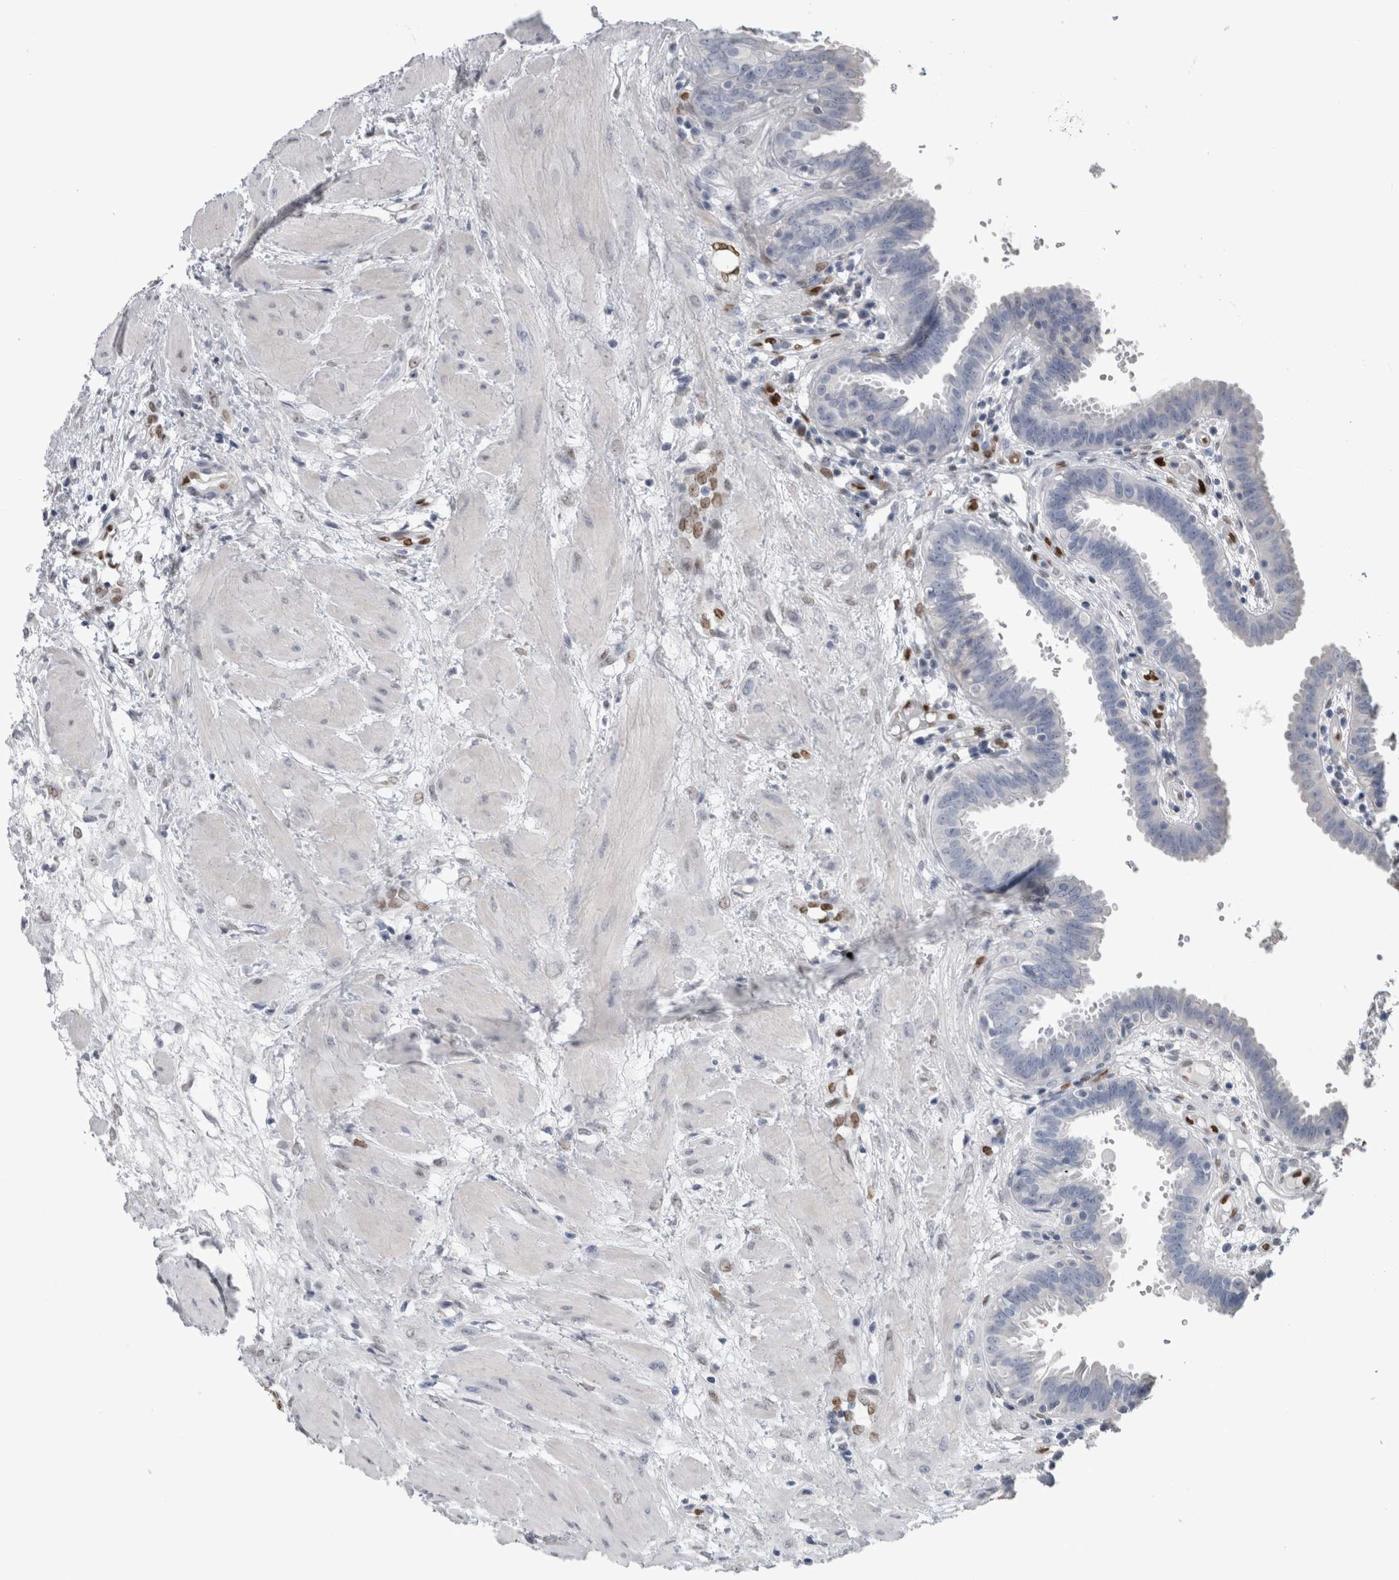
{"staining": {"intensity": "negative", "quantity": "none", "location": "none"}, "tissue": "fallopian tube", "cell_type": "Glandular cells", "image_type": "normal", "snomed": [{"axis": "morphology", "description": "Normal tissue, NOS"}, {"axis": "topography", "description": "Fallopian tube"}, {"axis": "topography", "description": "Placenta"}], "caption": "This photomicrograph is of unremarkable fallopian tube stained with IHC to label a protein in brown with the nuclei are counter-stained blue. There is no expression in glandular cells.", "gene": "IL33", "patient": {"sex": "female", "age": 32}}